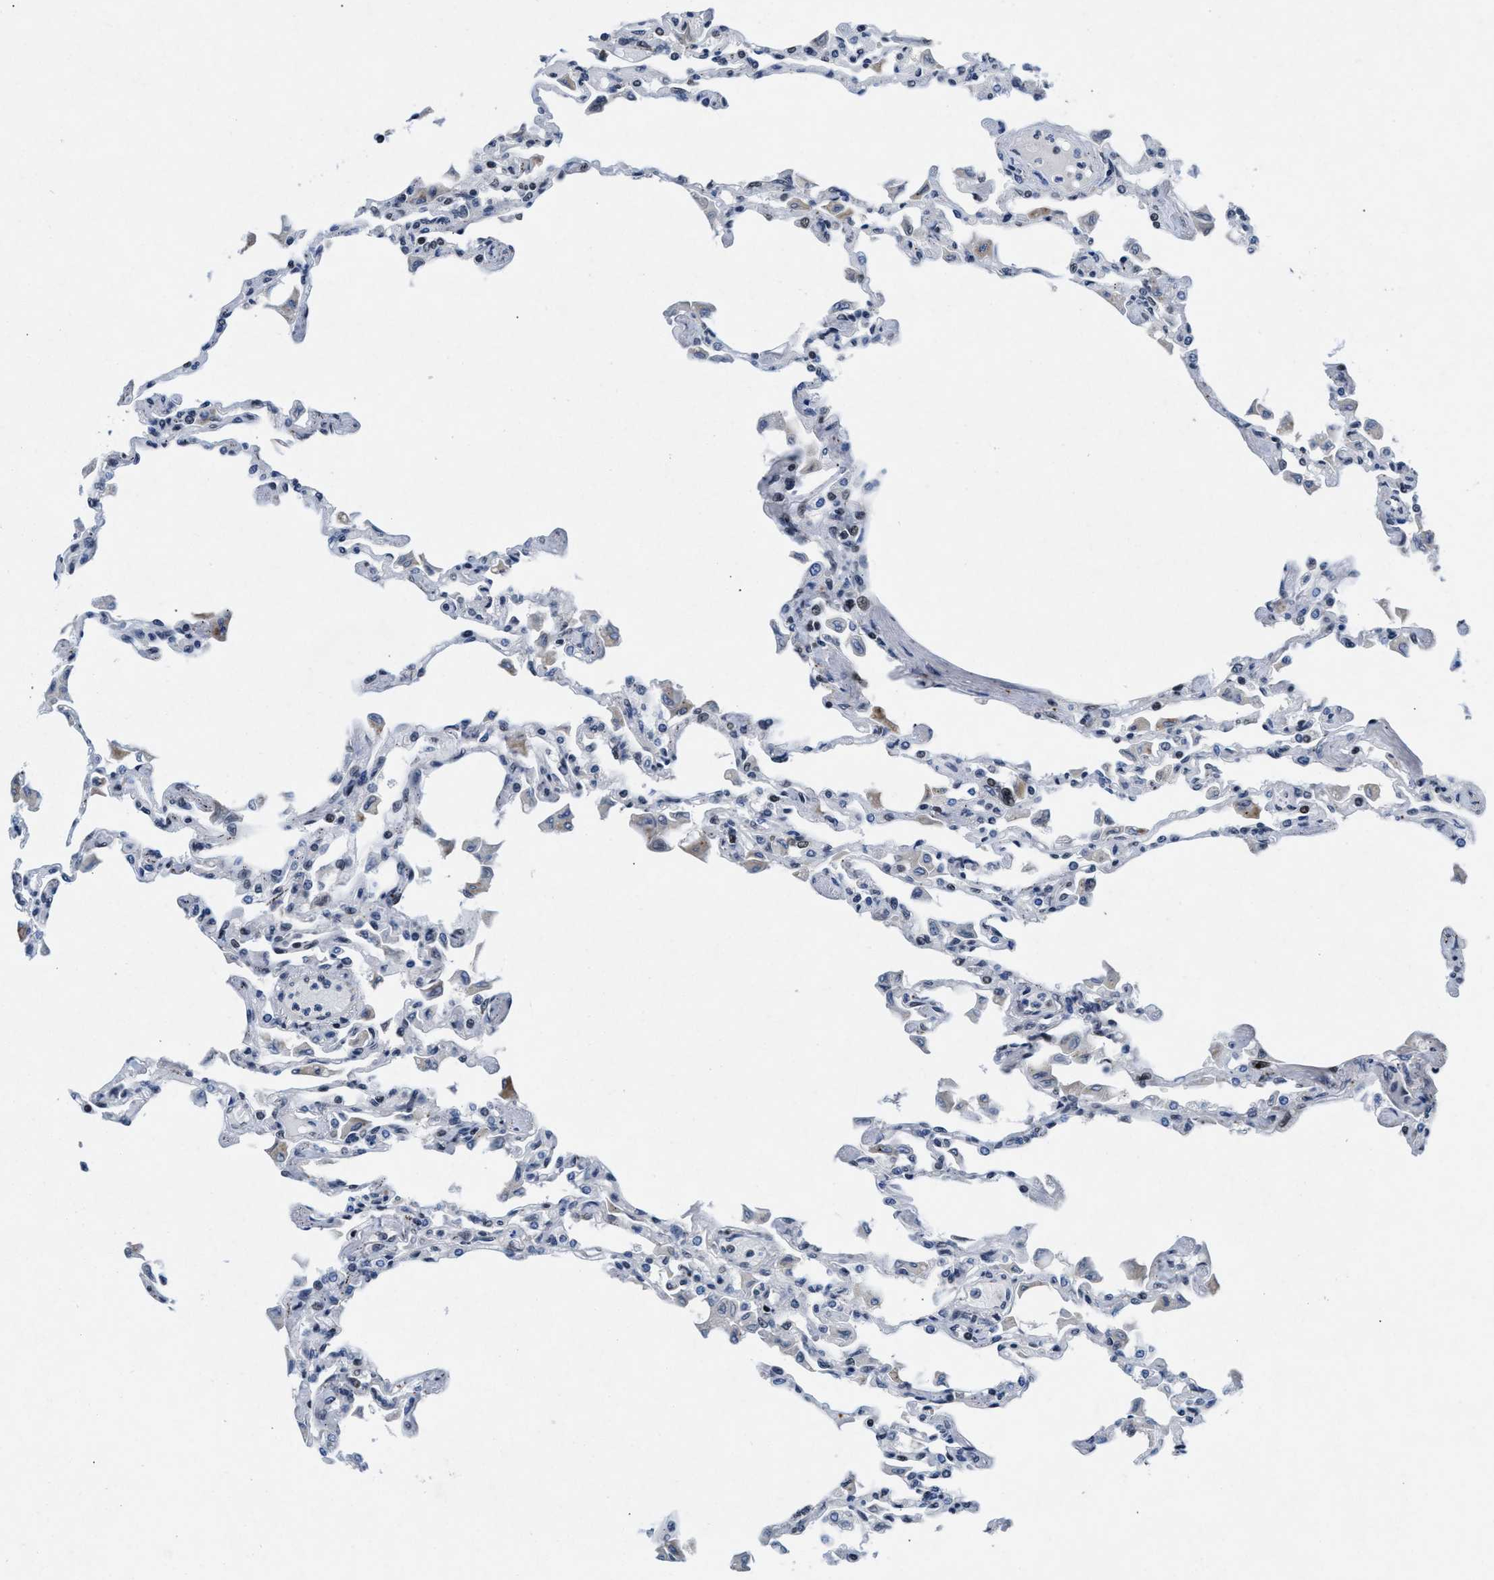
{"staining": {"intensity": "moderate", "quantity": "<25%", "location": "nuclear"}, "tissue": "lung", "cell_type": "Alveolar cells", "image_type": "normal", "snomed": [{"axis": "morphology", "description": "Normal tissue, NOS"}, {"axis": "topography", "description": "Bronchus"}, {"axis": "topography", "description": "Lung"}], "caption": "Human lung stained for a protein (brown) displays moderate nuclear positive positivity in approximately <25% of alveolar cells.", "gene": "WDR81", "patient": {"sex": "female", "age": 49}}